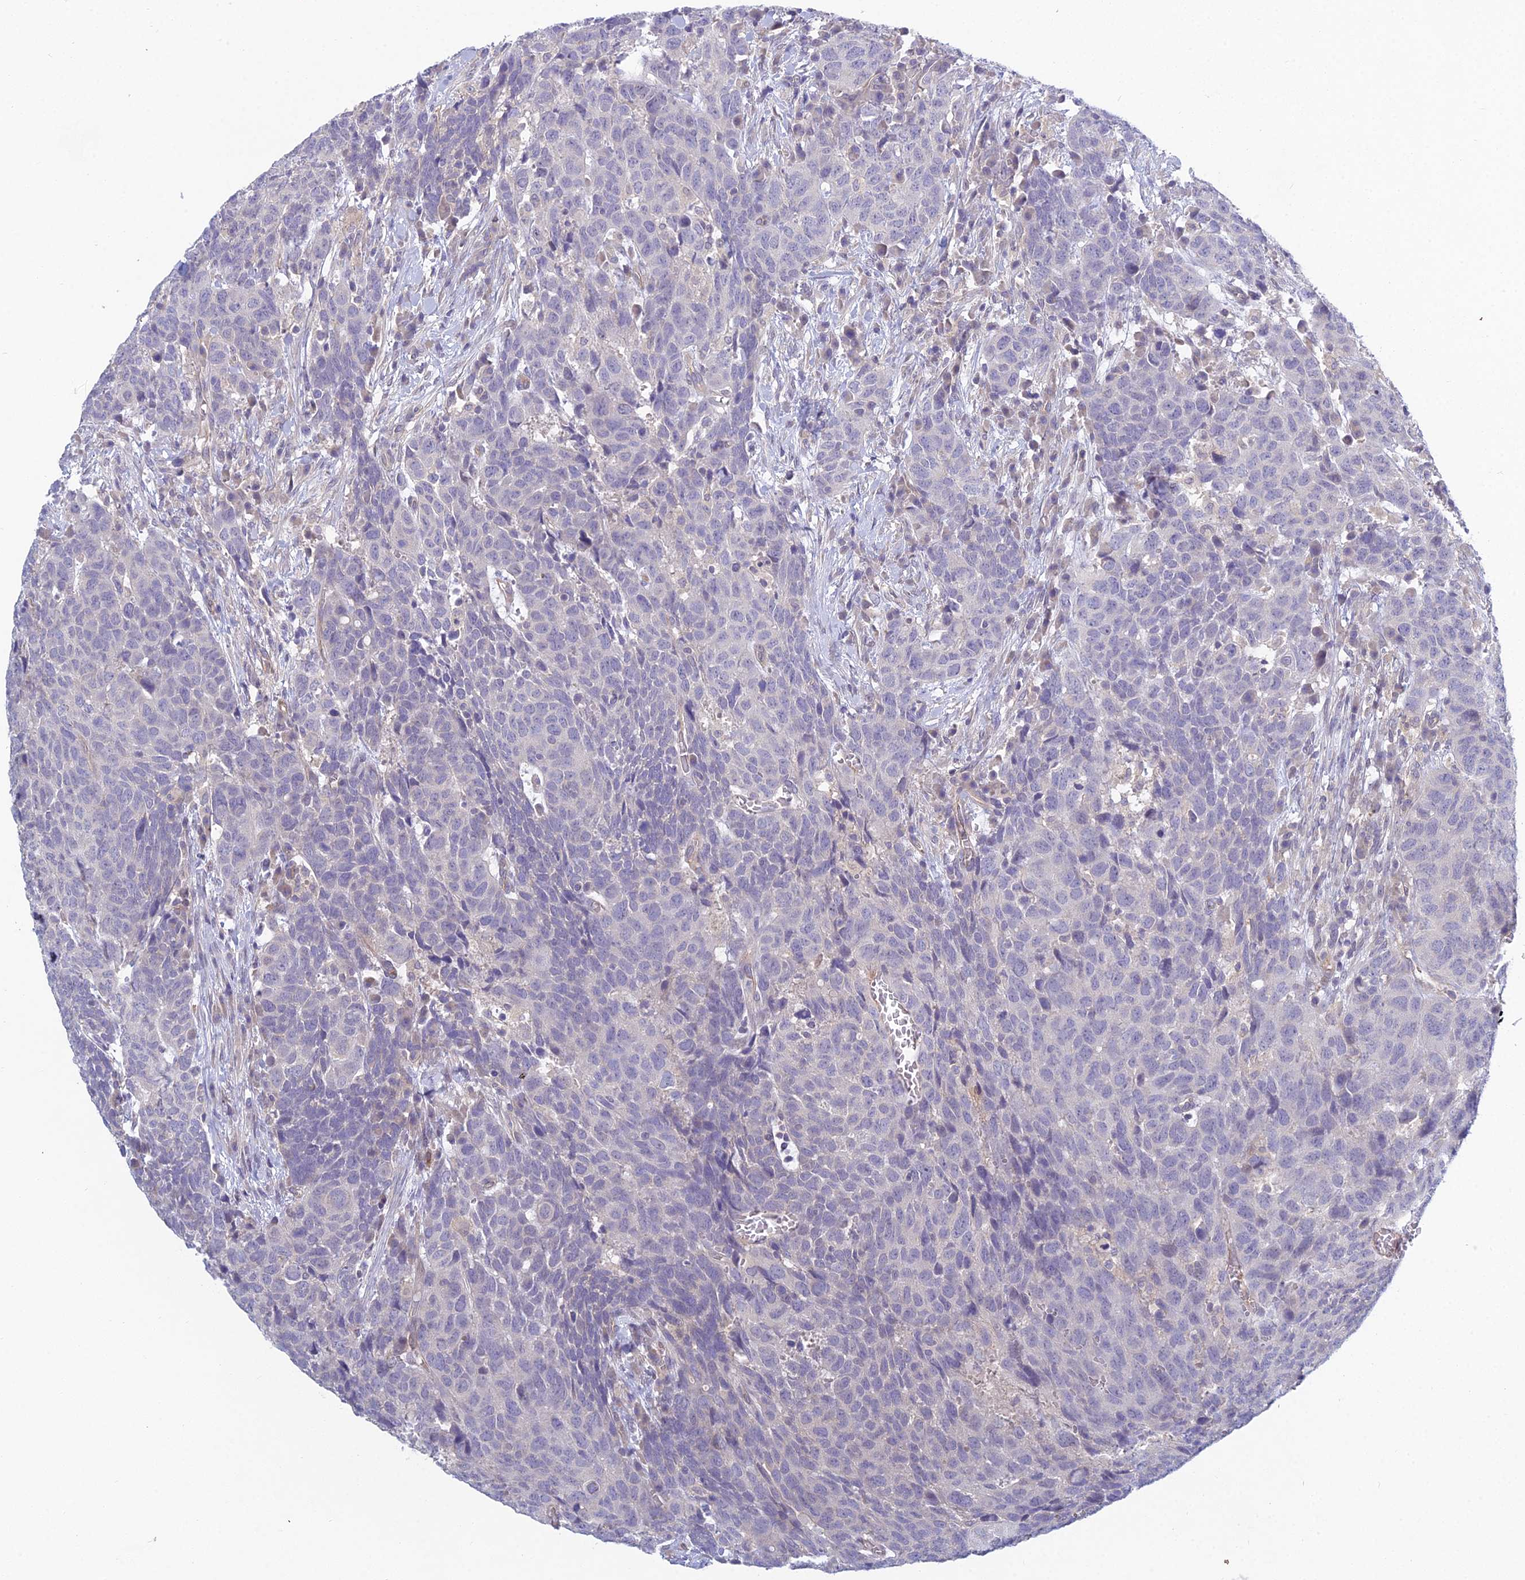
{"staining": {"intensity": "negative", "quantity": "none", "location": "none"}, "tissue": "head and neck cancer", "cell_type": "Tumor cells", "image_type": "cancer", "snomed": [{"axis": "morphology", "description": "Squamous cell carcinoma, NOS"}, {"axis": "topography", "description": "Head-Neck"}], "caption": "DAB immunohistochemical staining of human squamous cell carcinoma (head and neck) shows no significant staining in tumor cells.", "gene": "METTL26", "patient": {"sex": "male", "age": 66}}